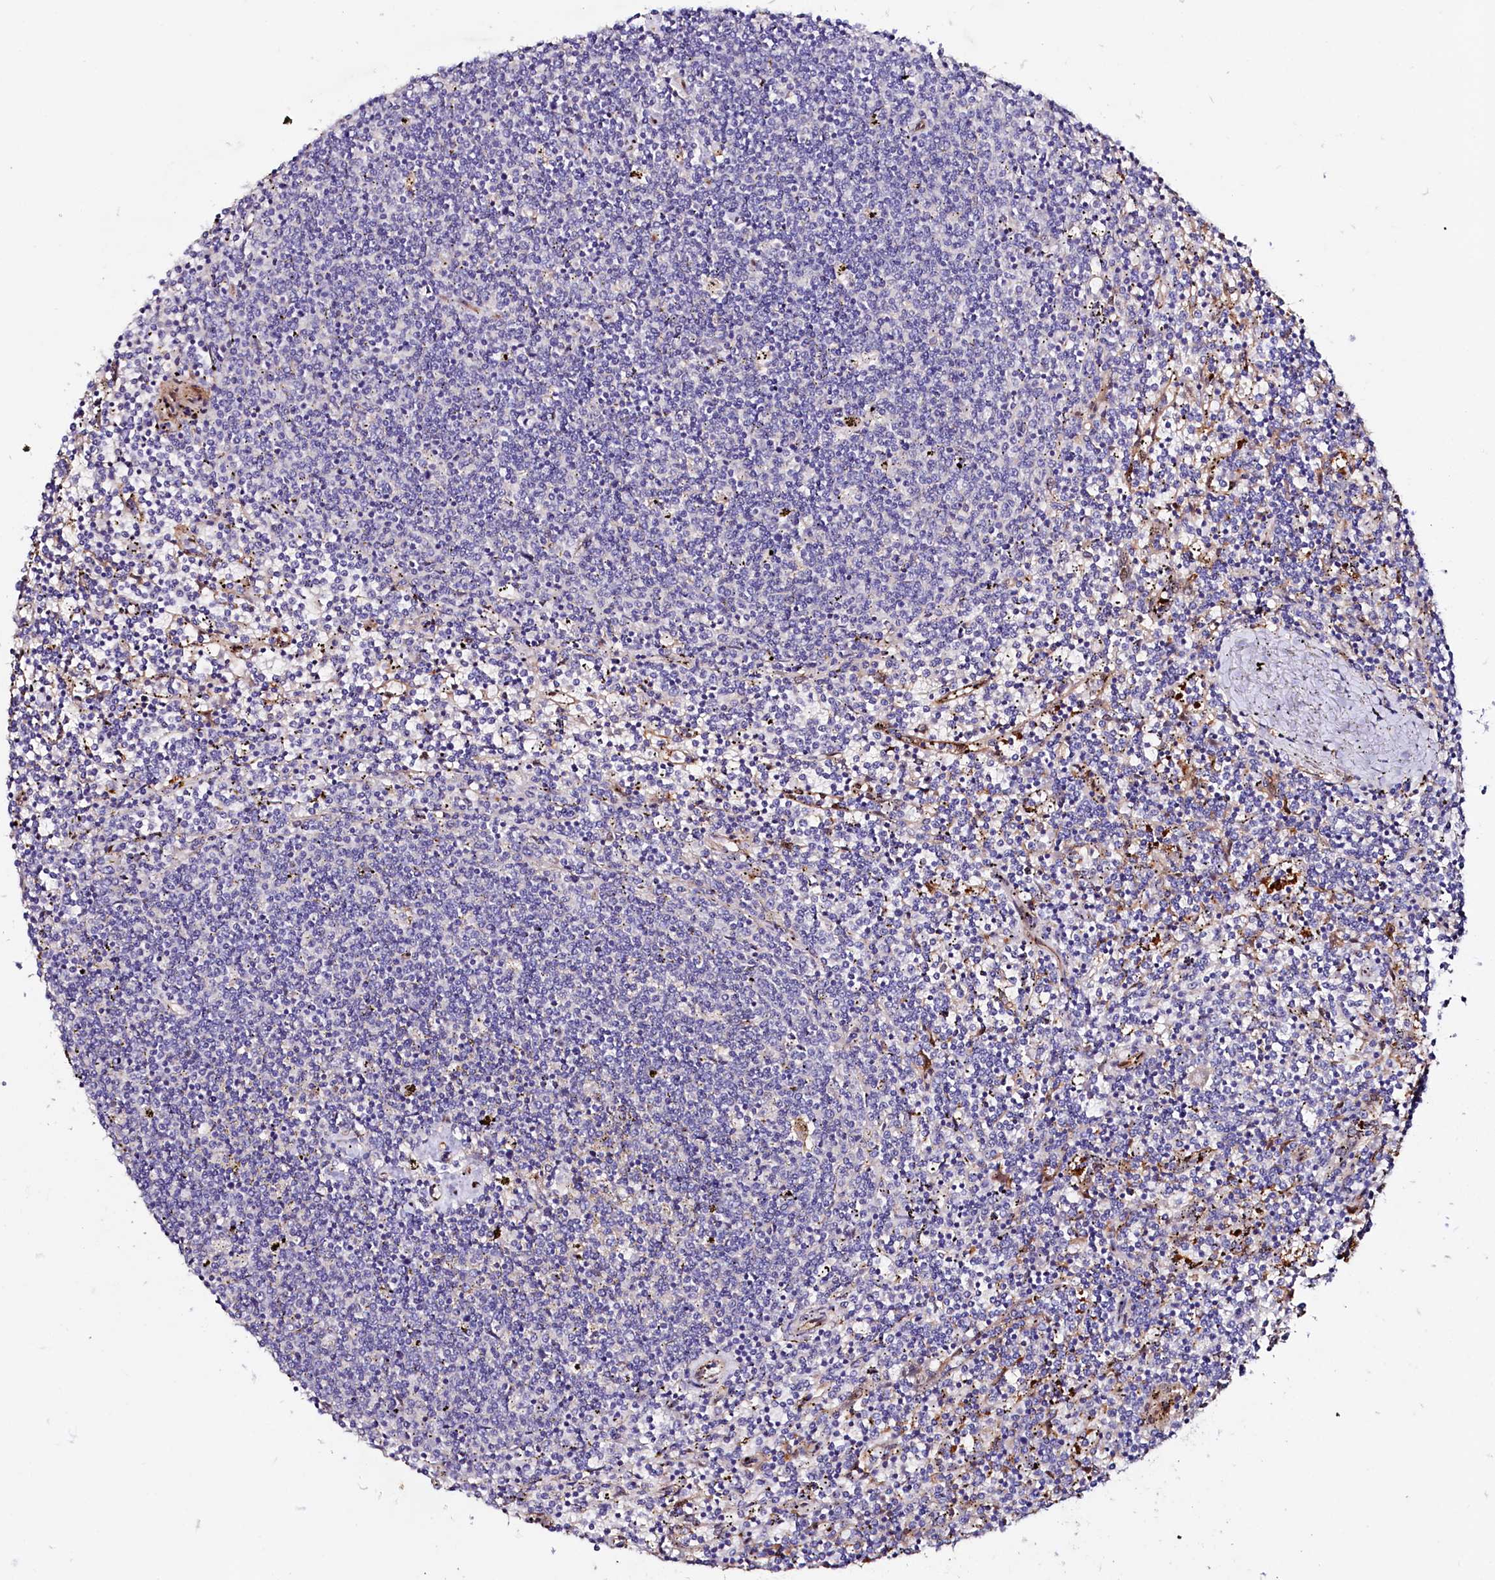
{"staining": {"intensity": "negative", "quantity": "none", "location": "none"}, "tissue": "lymphoma", "cell_type": "Tumor cells", "image_type": "cancer", "snomed": [{"axis": "morphology", "description": "Malignant lymphoma, non-Hodgkin's type, Low grade"}, {"axis": "topography", "description": "Spleen"}], "caption": "Protein analysis of lymphoma demonstrates no significant staining in tumor cells.", "gene": "IL17RD", "patient": {"sex": "female", "age": 50}}